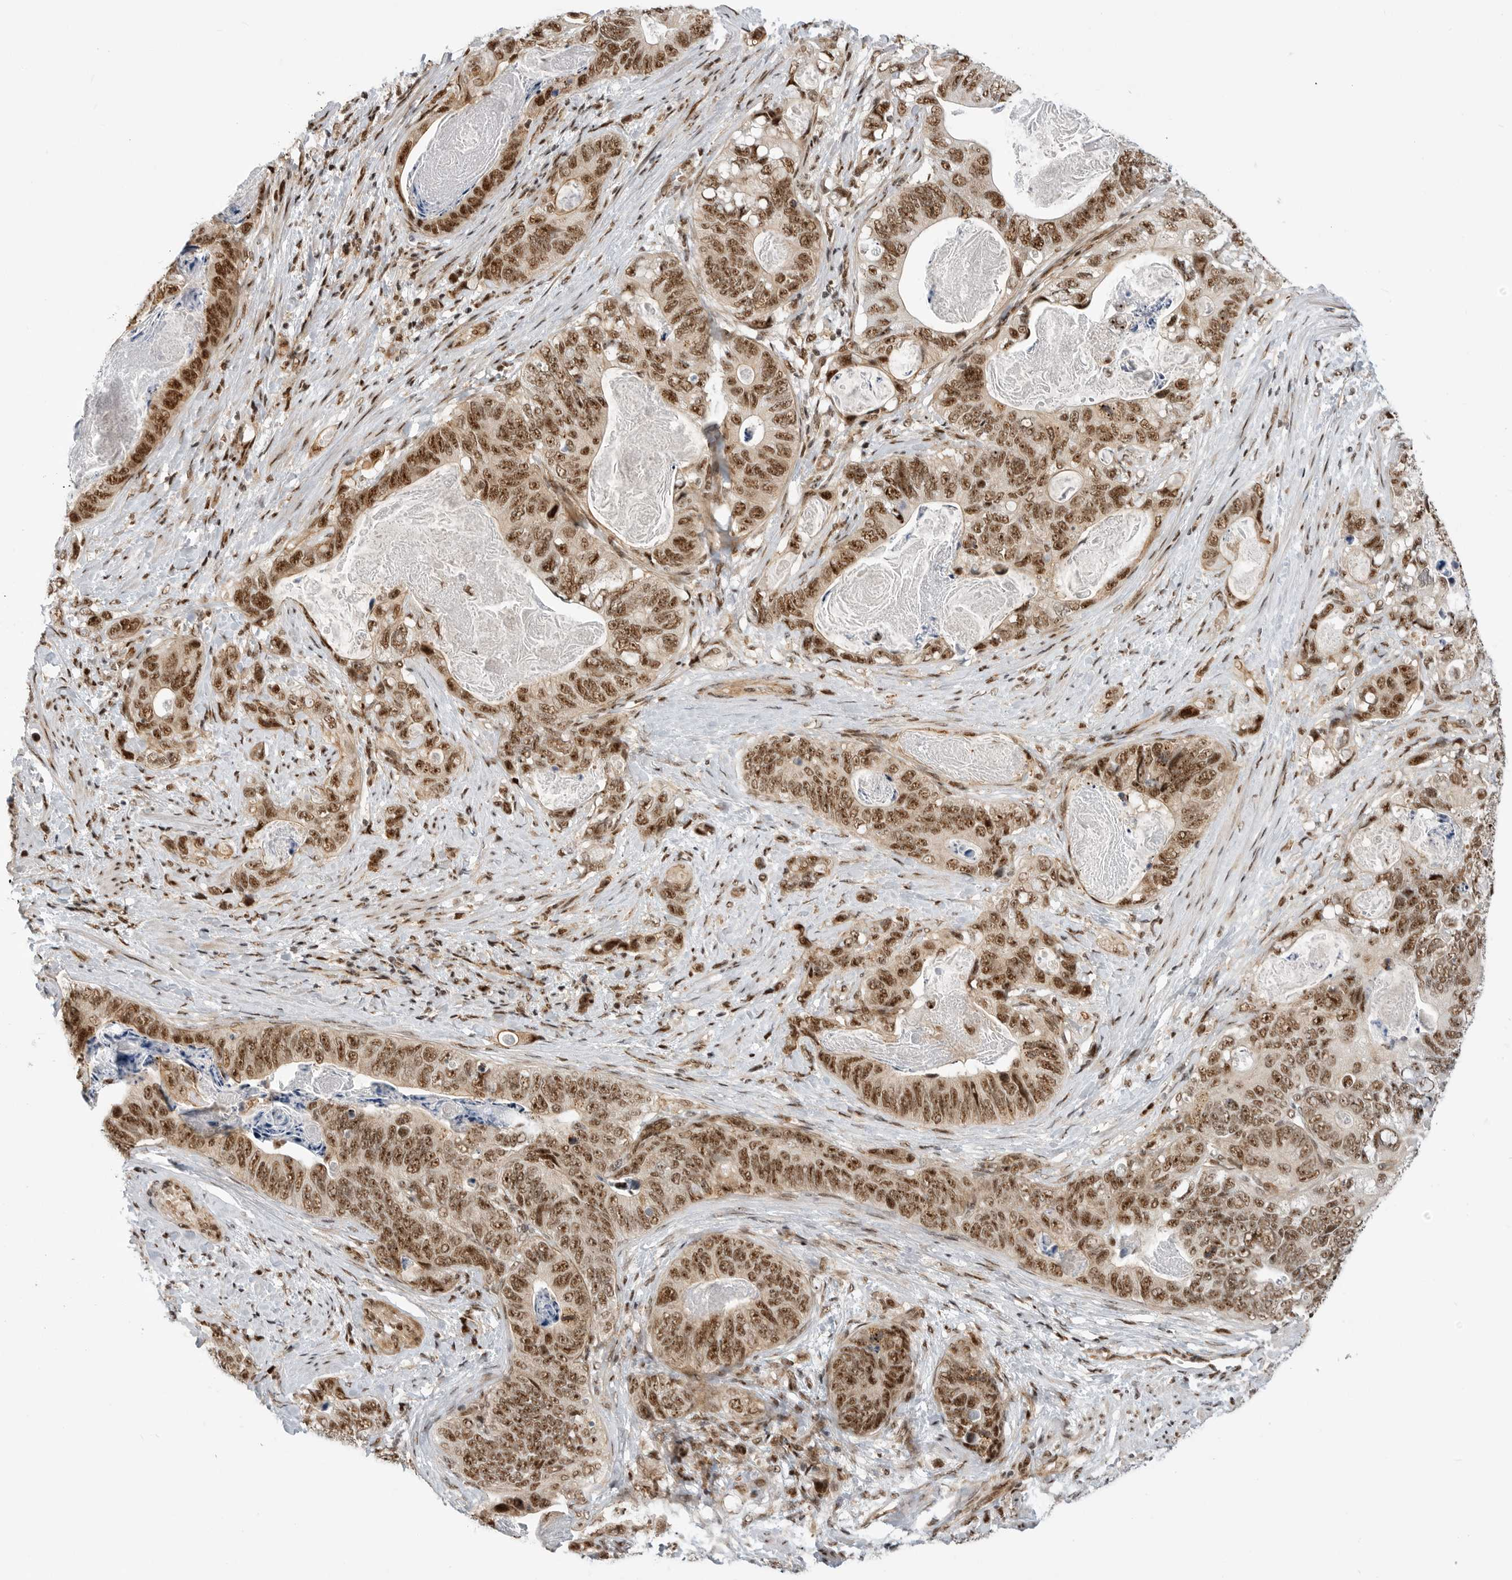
{"staining": {"intensity": "moderate", "quantity": ">75%", "location": "nuclear"}, "tissue": "stomach cancer", "cell_type": "Tumor cells", "image_type": "cancer", "snomed": [{"axis": "morphology", "description": "Normal tissue, NOS"}, {"axis": "morphology", "description": "Adenocarcinoma, NOS"}, {"axis": "topography", "description": "Stomach"}], "caption": "Approximately >75% of tumor cells in human stomach adenocarcinoma show moderate nuclear protein expression as visualized by brown immunohistochemical staining.", "gene": "GPATCH2", "patient": {"sex": "female", "age": 89}}